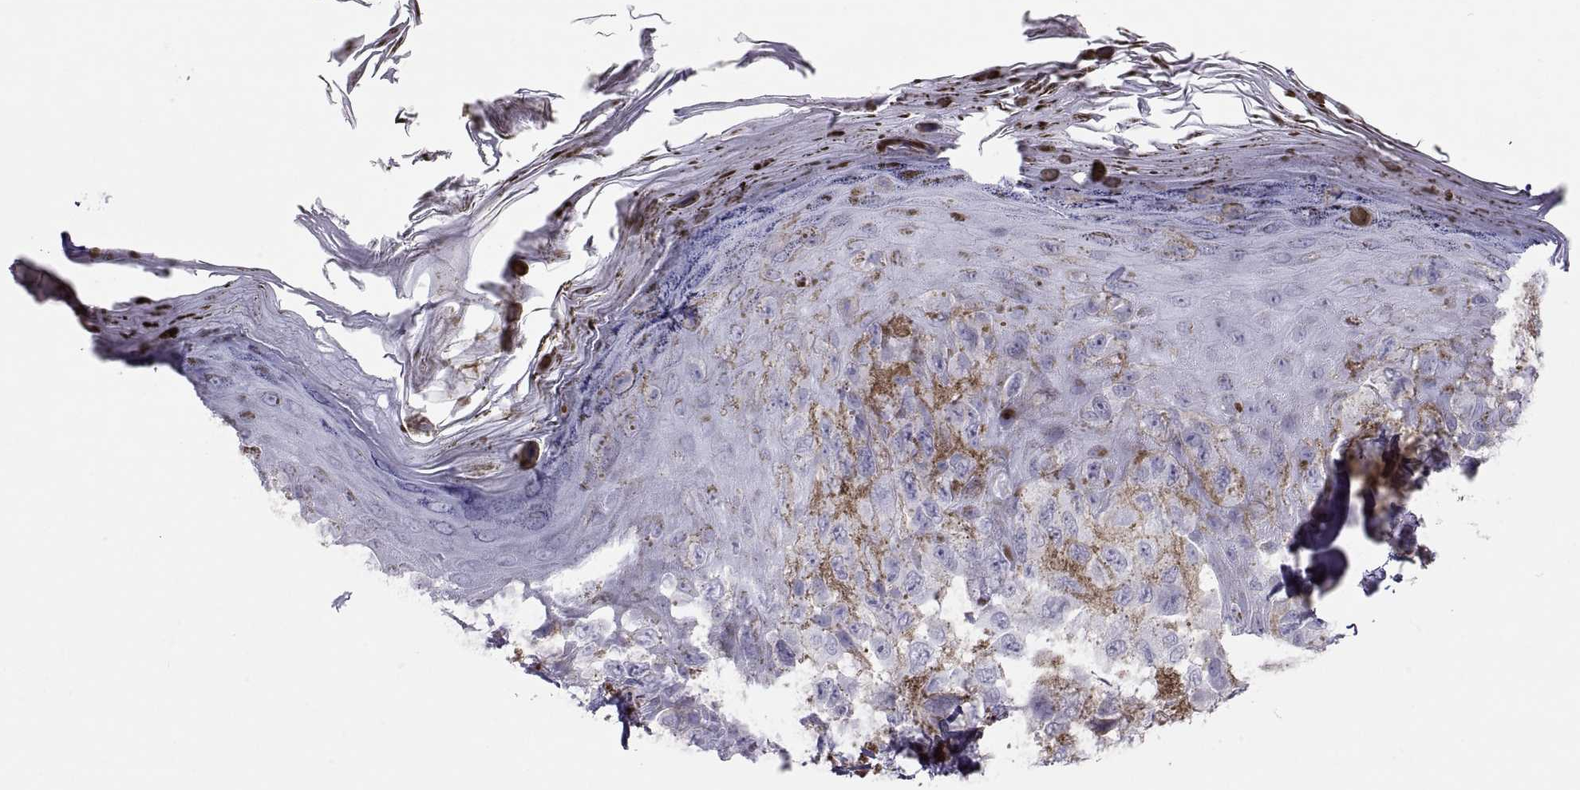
{"staining": {"intensity": "negative", "quantity": "none", "location": "none"}, "tissue": "melanoma", "cell_type": "Tumor cells", "image_type": "cancer", "snomed": [{"axis": "morphology", "description": "Malignant melanoma, NOS"}, {"axis": "topography", "description": "Skin"}], "caption": "Tumor cells show no significant staining in malignant melanoma.", "gene": "SEMG1", "patient": {"sex": "male", "age": 36}}